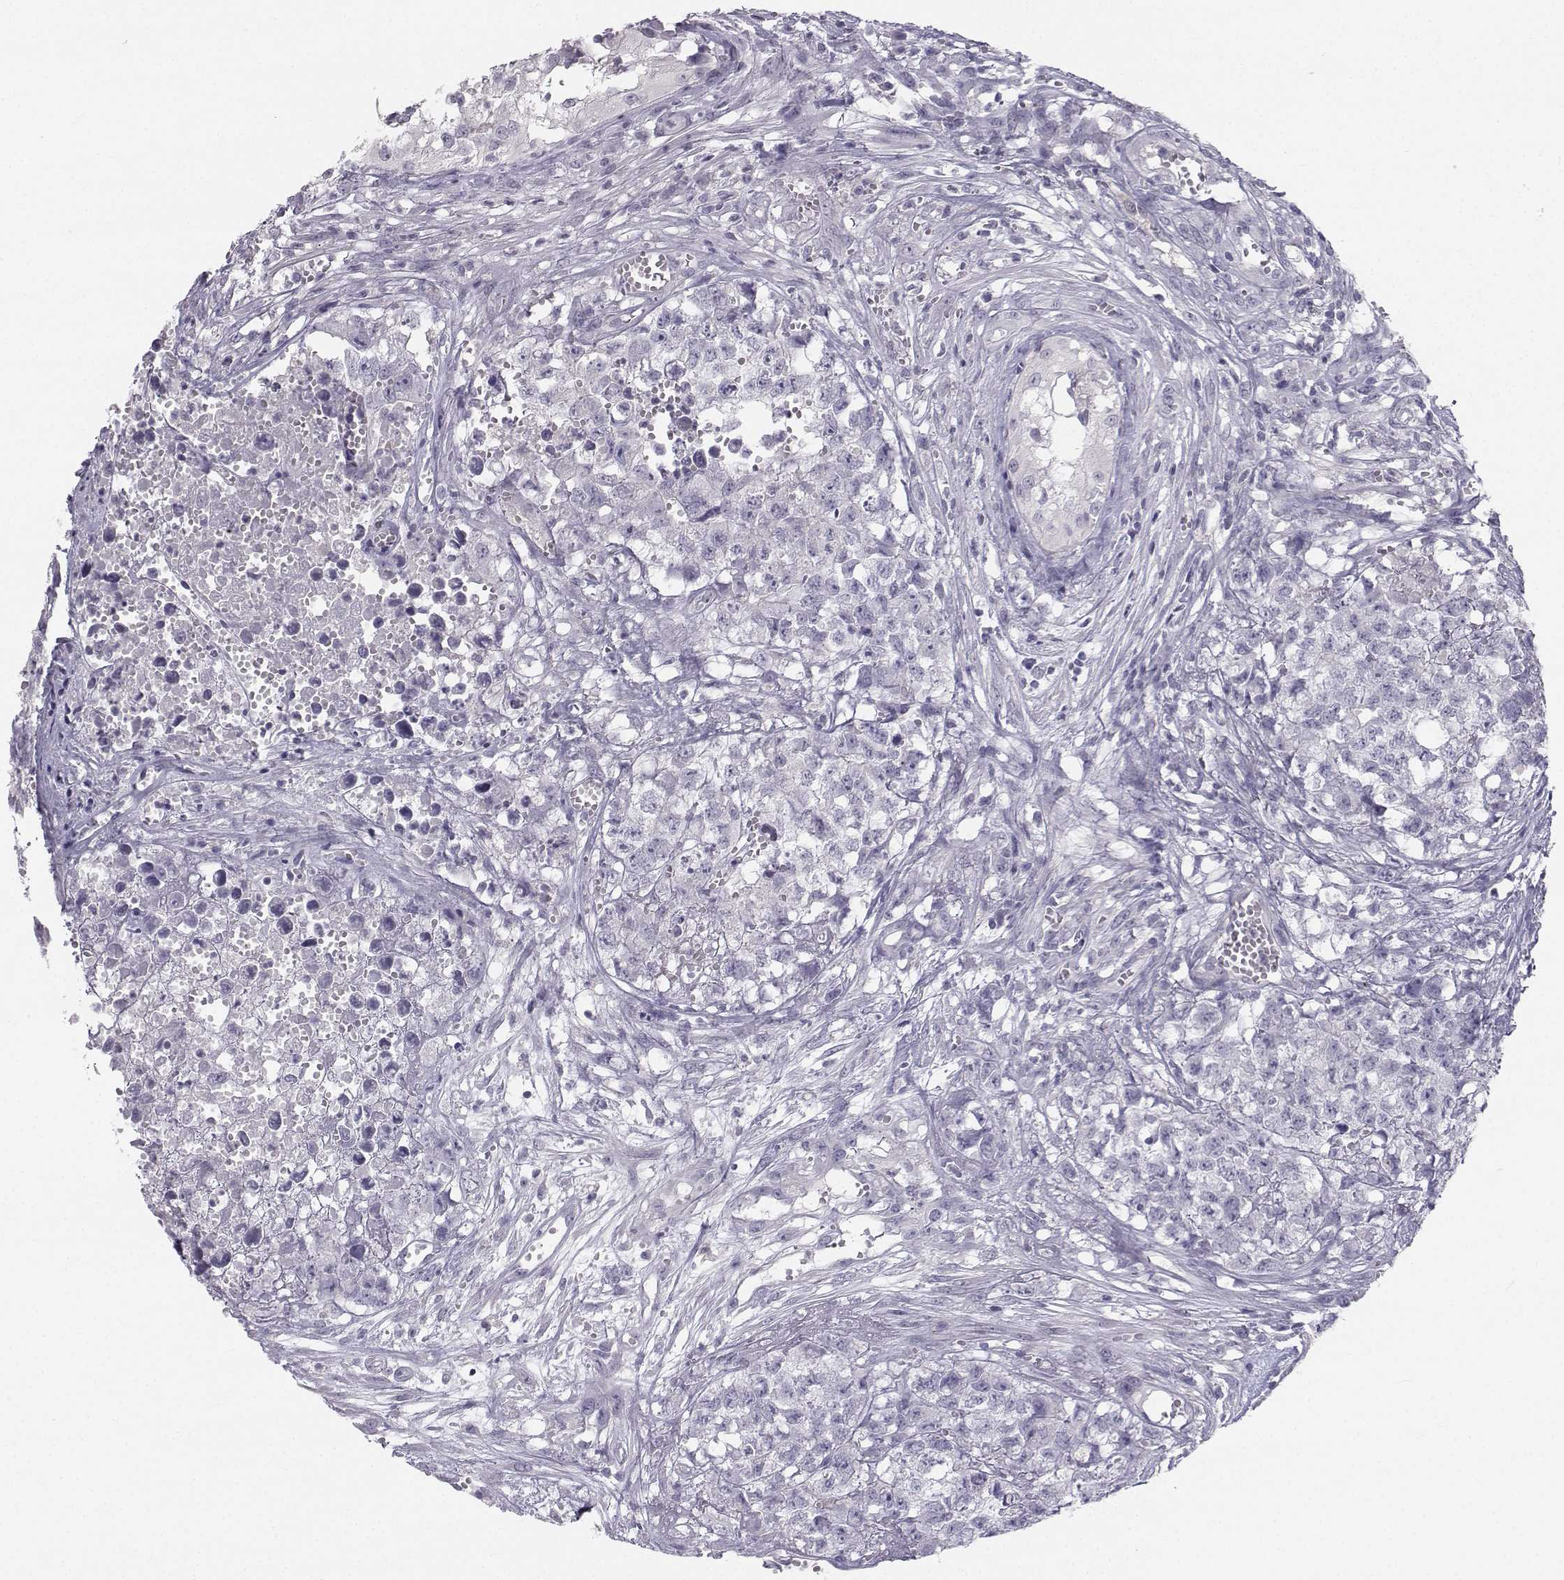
{"staining": {"intensity": "negative", "quantity": "none", "location": "none"}, "tissue": "testis cancer", "cell_type": "Tumor cells", "image_type": "cancer", "snomed": [{"axis": "morphology", "description": "Seminoma, NOS"}, {"axis": "morphology", "description": "Carcinoma, Embryonal, NOS"}, {"axis": "topography", "description": "Testis"}], "caption": "Immunohistochemical staining of testis seminoma exhibits no significant positivity in tumor cells.", "gene": "SYCE1", "patient": {"sex": "male", "age": 22}}